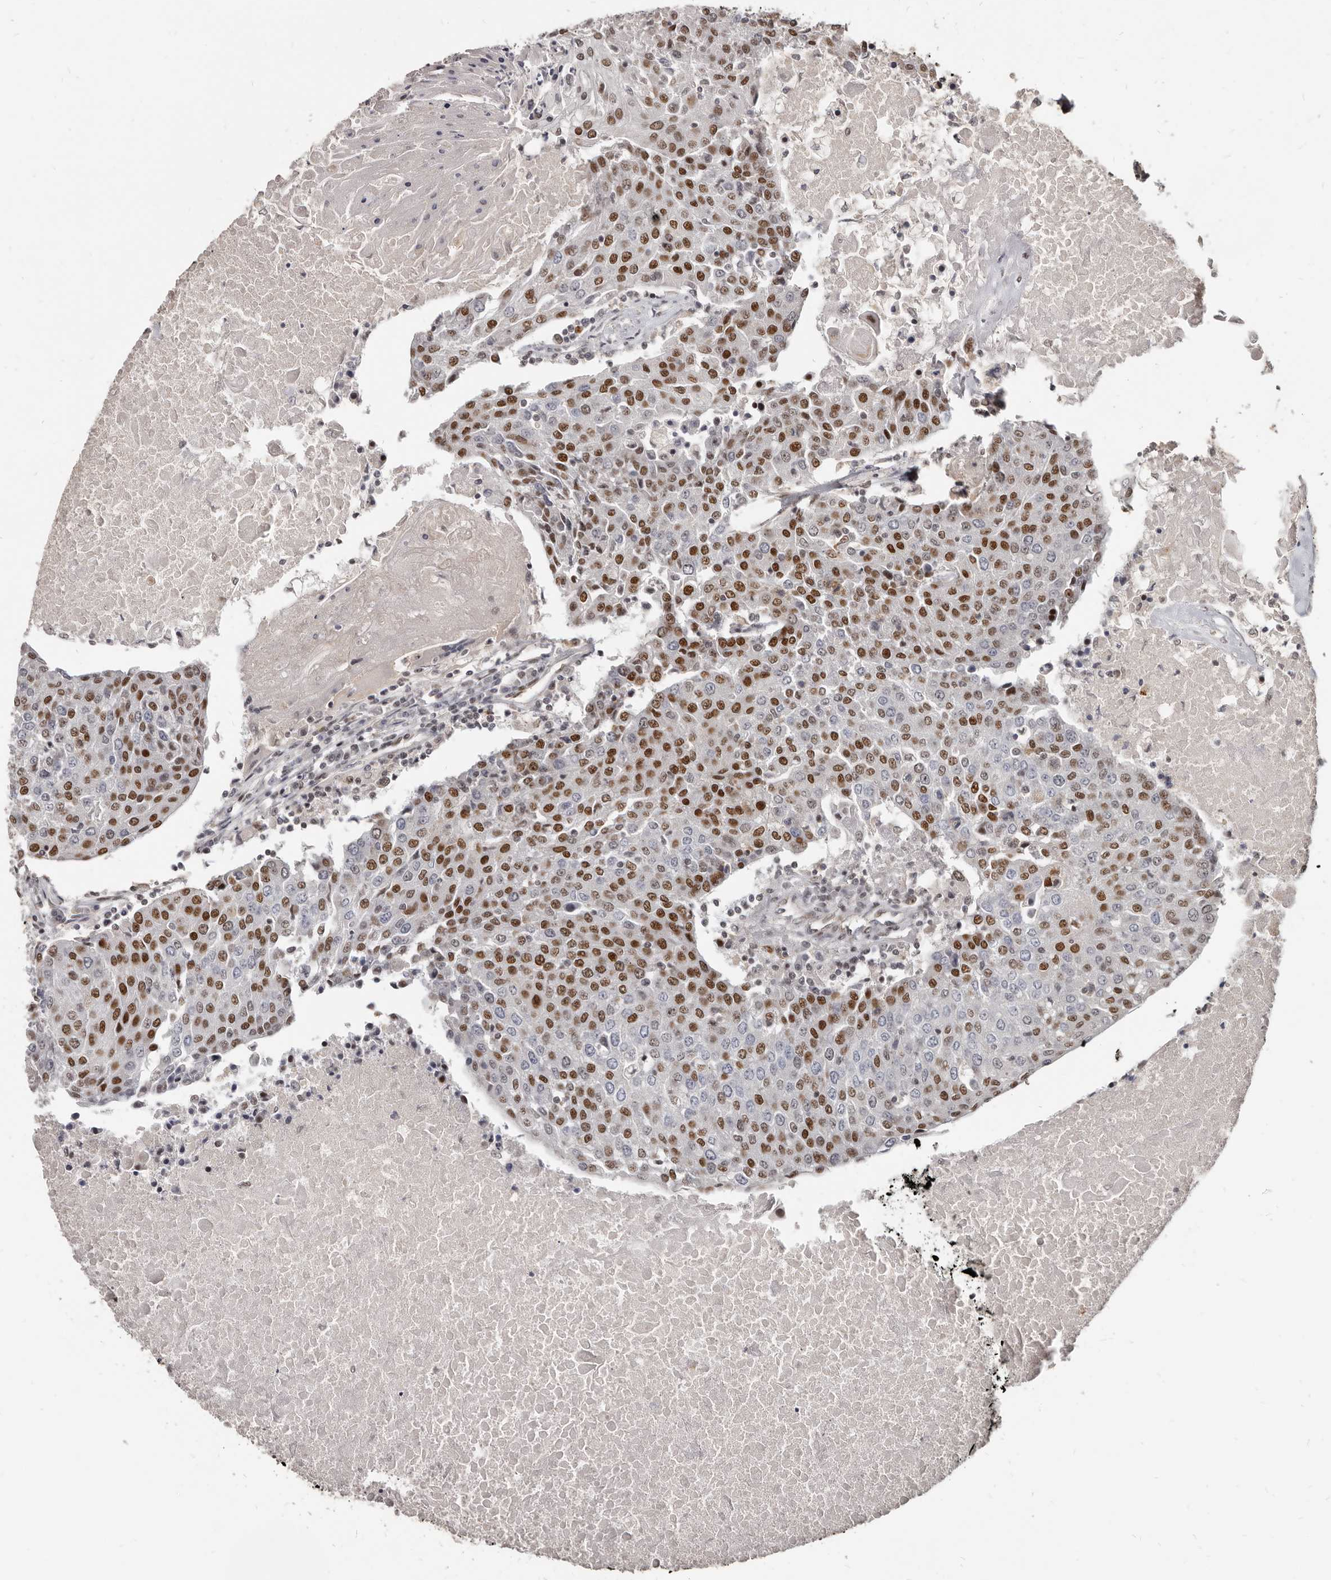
{"staining": {"intensity": "strong", "quantity": "25%-75%", "location": "nuclear"}, "tissue": "urothelial cancer", "cell_type": "Tumor cells", "image_type": "cancer", "snomed": [{"axis": "morphology", "description": "Urothelial carcinoma, High grade"}, {"axis": "topography", "description": "Urinary bladder"}], "caption": "Brown immunohistochemical staining in urothelial cancer shows strong nuclear positivity in approximately 25%-75% of tumor cells.", "gene": "ATF5", "patient": {"sex": "female", "age": 85}}